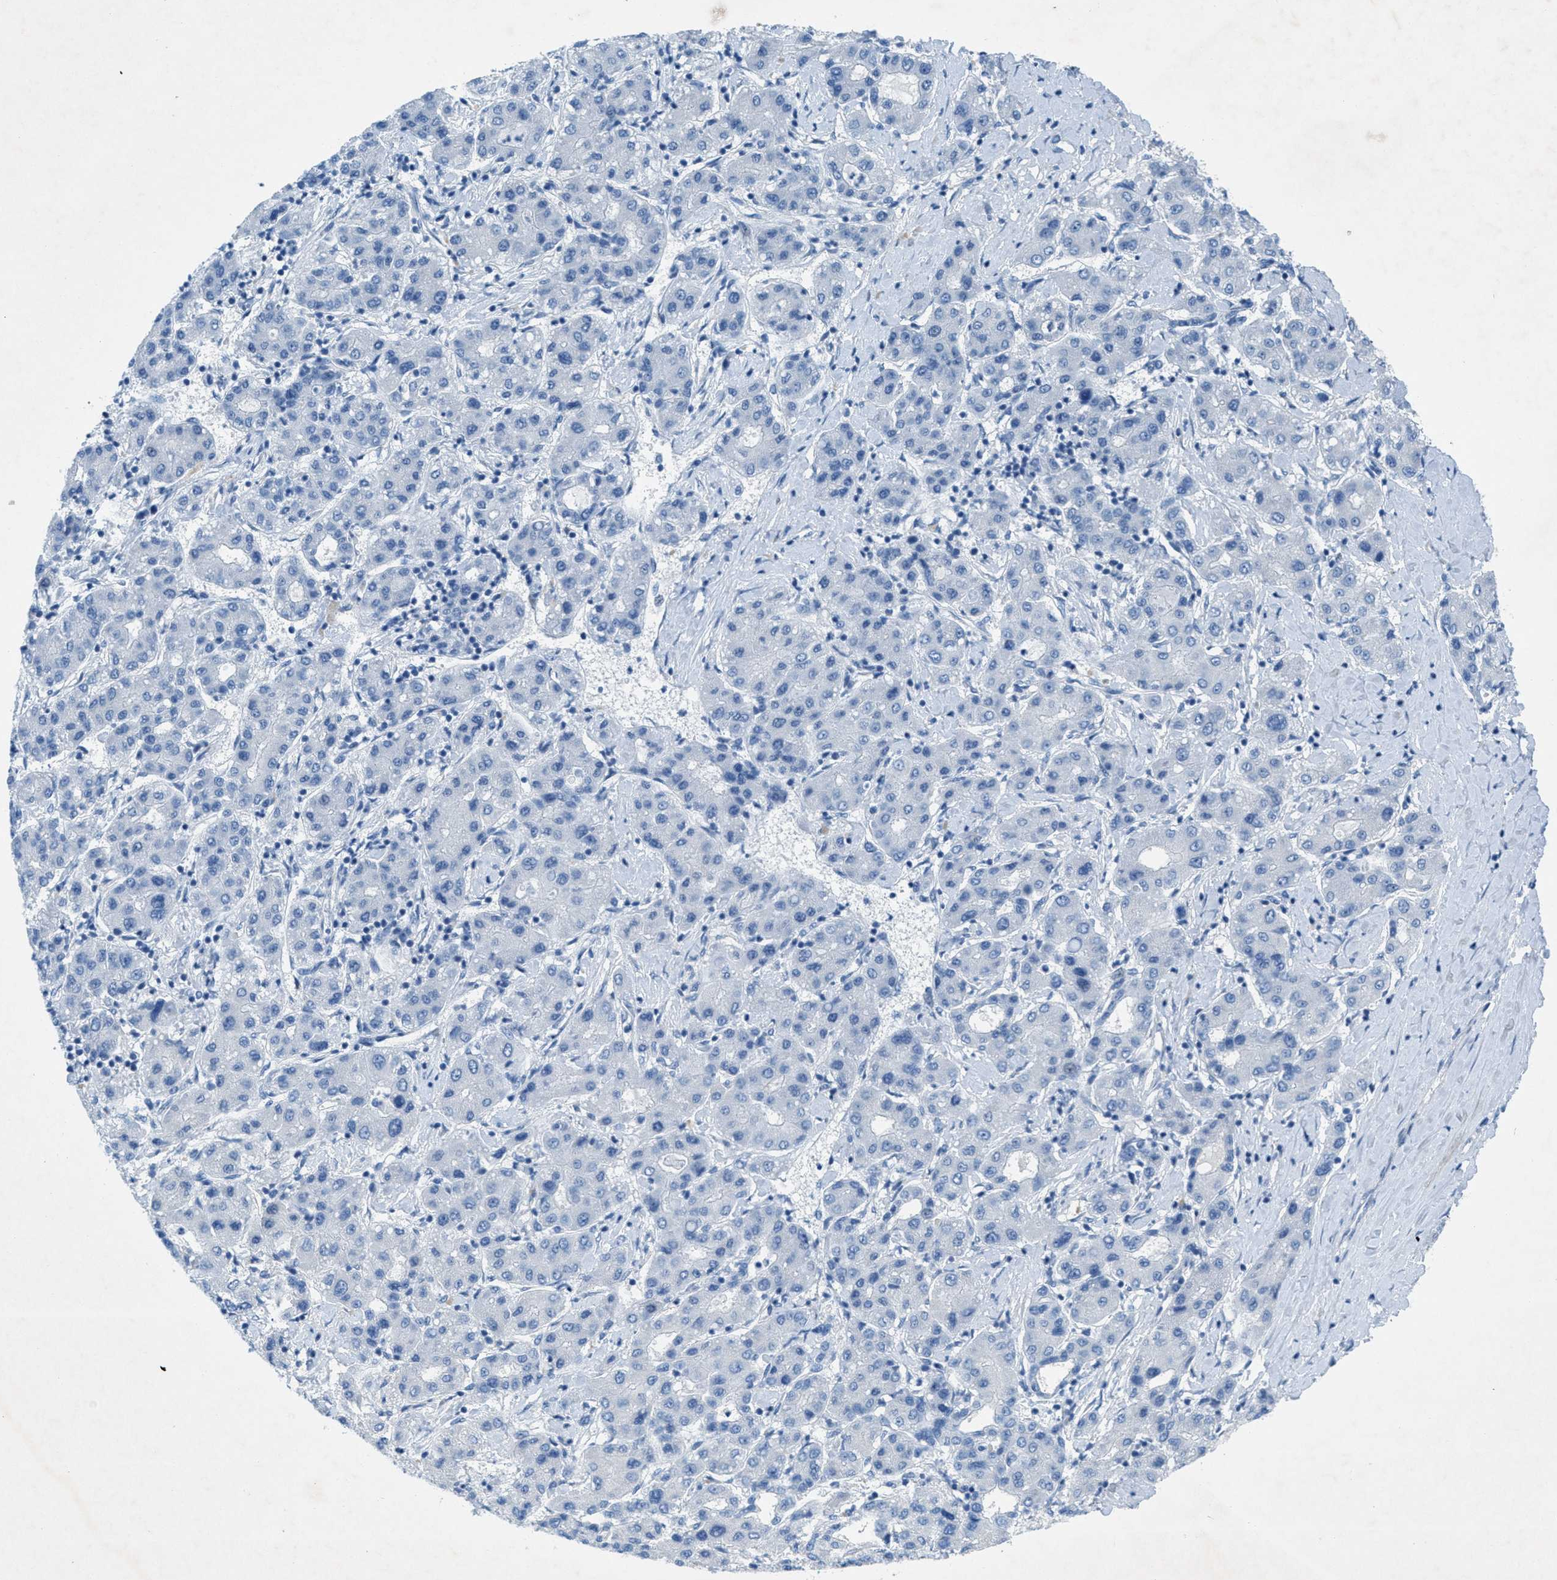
{"staining": {"intensity": "negative", "quantity": "none", "location": "none"}, "tissue": "liver cancer", "cell_type": "Tumor cells", "image_type": "cancer", "snomed": [{"axis": "morphology", "description": "Carcinoma, Hepatocellular, NOS"}, {"axis": "topography", "description": "Liver"}], "caption": "Photomicrograph shows no significant protein staining in tumor cells of liver cancer (hepatocellular carcinoma).", "gene": "GALNT17", "patient": {"sex": "male", "age": 65}}